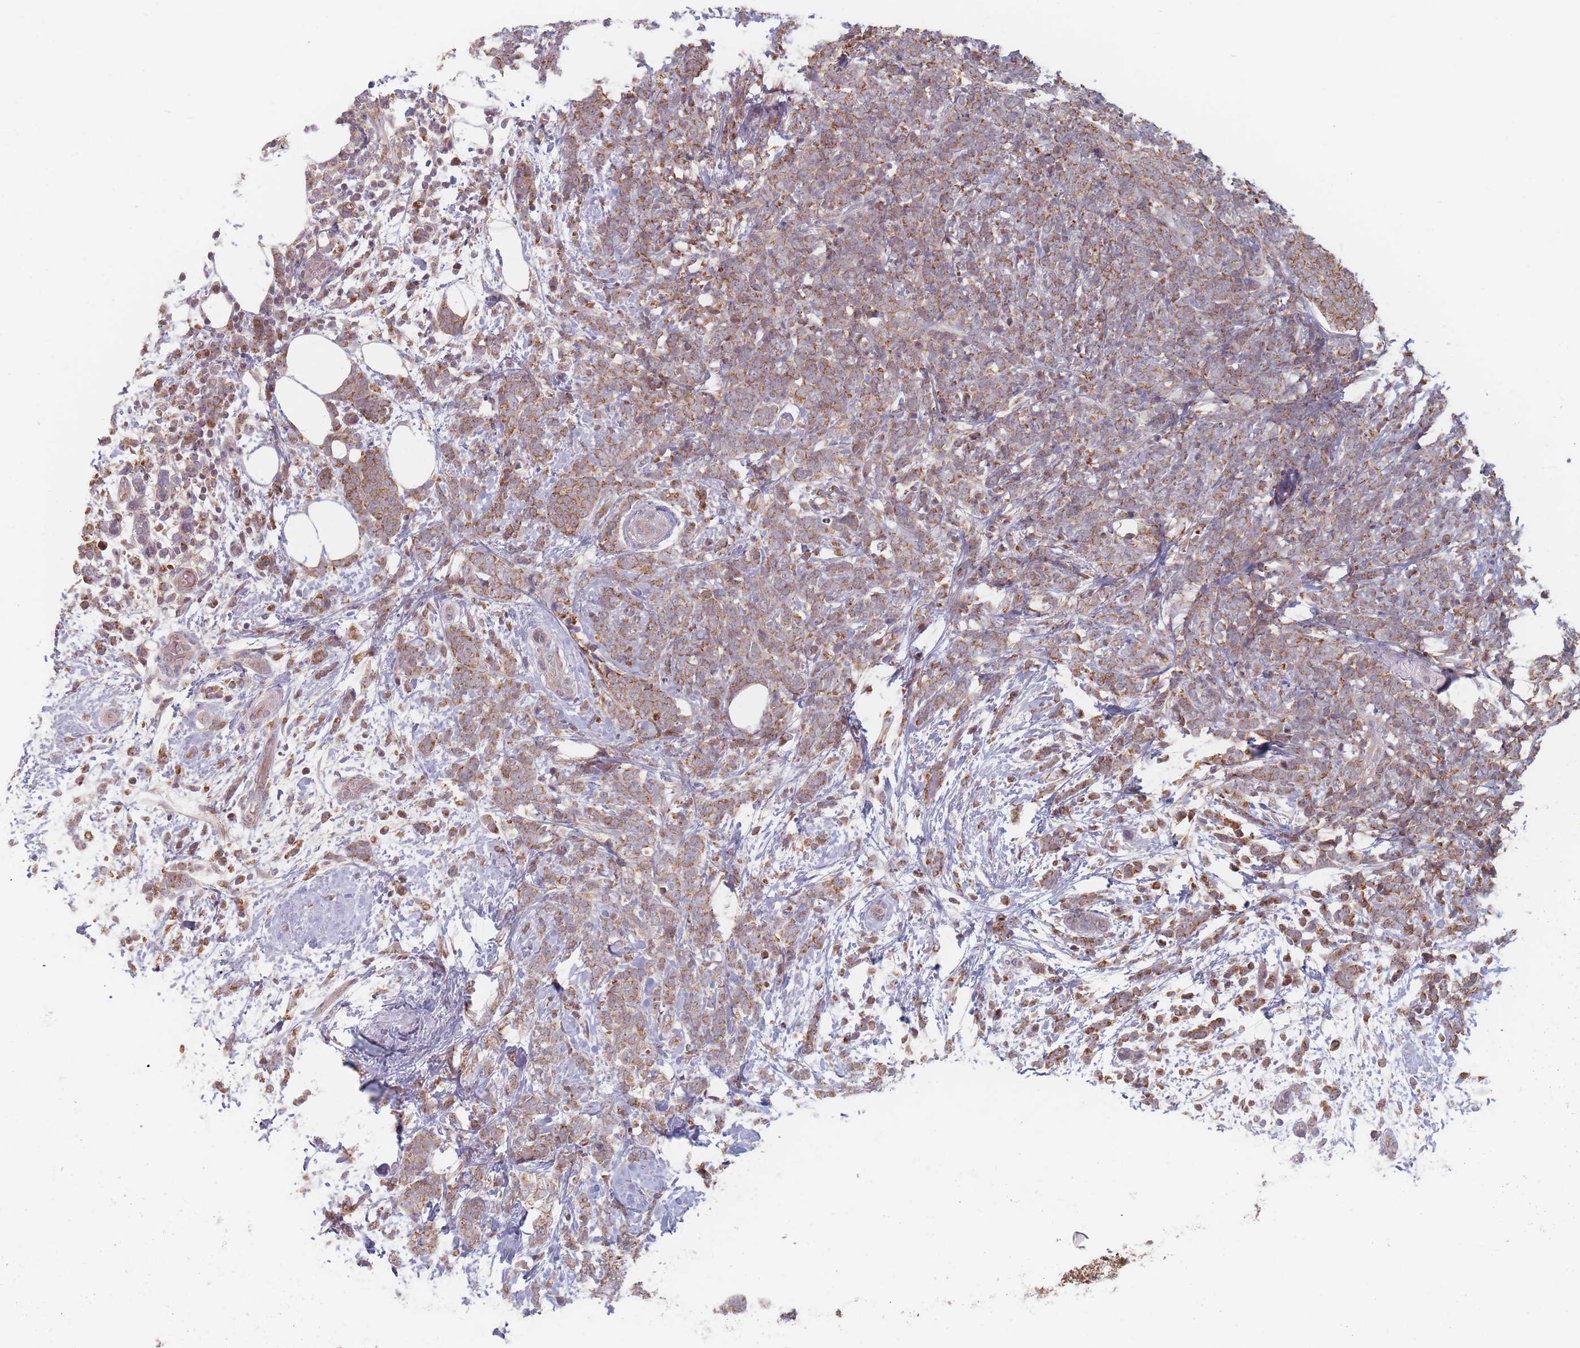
{"staining": {"intensity": "moderate", "quantity": ">75%", "location": "cytoplasmic/membranous"}, "tissue": "breast cancer", "cell_type": "Tumor cells", "image_type": "cancer", "snomed": [{"axis": "morphology", "description": "Lobular carcinoma"}, {"axis": "topography", "description": "Breast"}], "caption": "Brown immunohistochemical staining in human lobular carcinoma (breast) reveals moderate cytoplasmic/membranous staining in approximately >75% of tumor cells.", "gene": "OR2M4", "patient": {"sex": "female", "age": 58}}